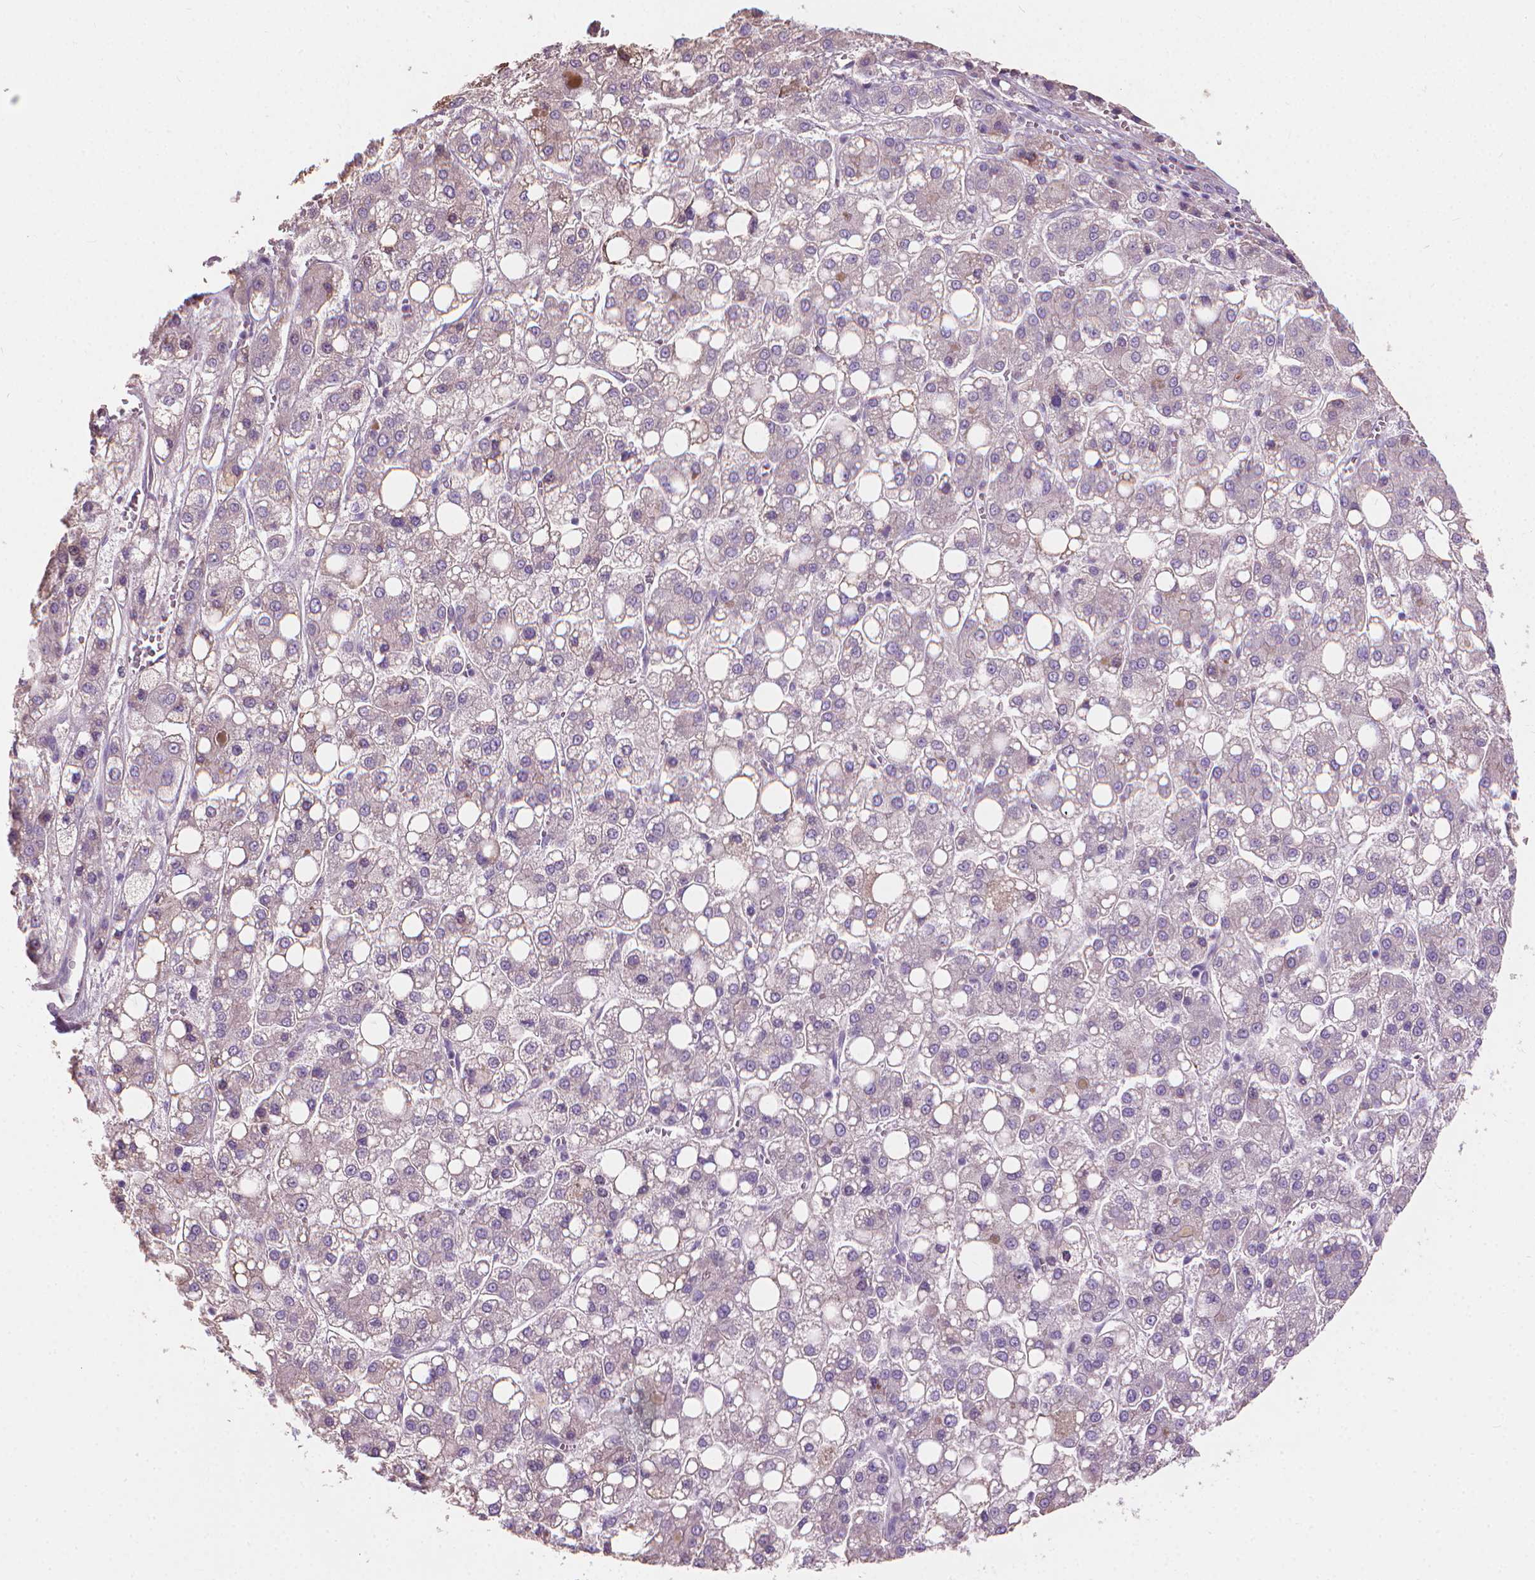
{"staining": {"intensity": "negative", "quantity": "none", "location": "none"}, "tissue": "liver cancer", "cell_type": "Tumor cells", "image_type": "cancer", "snomed": [{"axis": "morphology", "description": "Carcinoma, Hepatocellular, NOS"}, {"axis": "topography", "description": "Liver"}], "caption": "Human hepatocellular carcinoma (liver) stained for a protein using immunohistochemistry displays no positivity in tumor cells.", "gene": "CABCOCO1", "patient": {"sex": "male", "age": 73}}